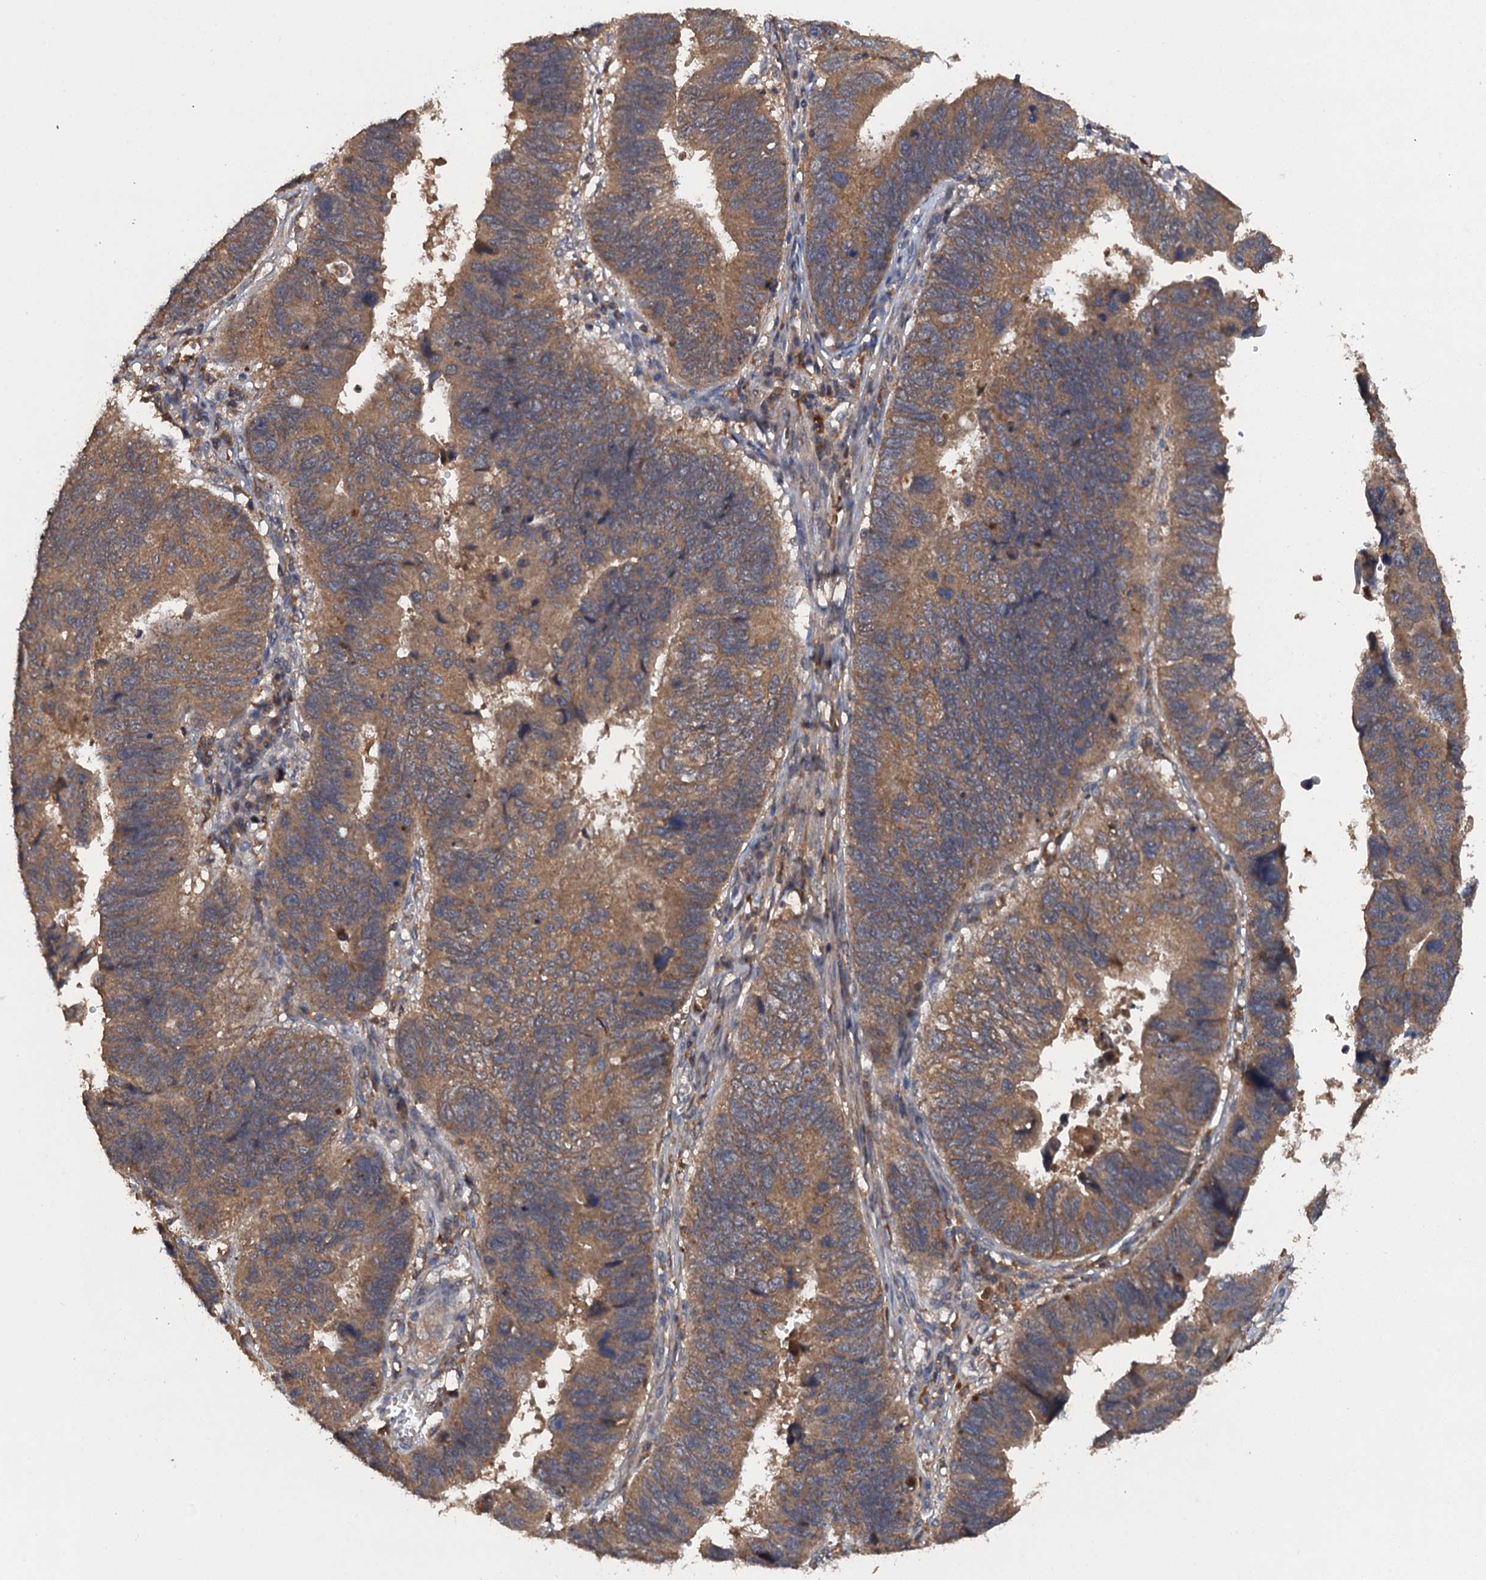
{"staining": {"intensity": "moderate", "quantity": ">75%", "location": "cytoplasmic/membranous"}, "tissue": "stomach cancer", "cell_type": "Tumor cells", "image_type": "cancer", "snomed": [{"axis": "morphology", "description": "Adenocarcinoma, NOS"}, {"axis": "topography", "description": "Stomach"}], "caption": "High-power microscopy captured an immunohistochemistry (IHC) micrograph of stomach cancer (adenocarcinoma), revealing moderate cytoplasmic/membranous expression in about >75% of tumor cells.", "gene": "HAPLN3", "patient": {"sex": "male", "age": 59}}